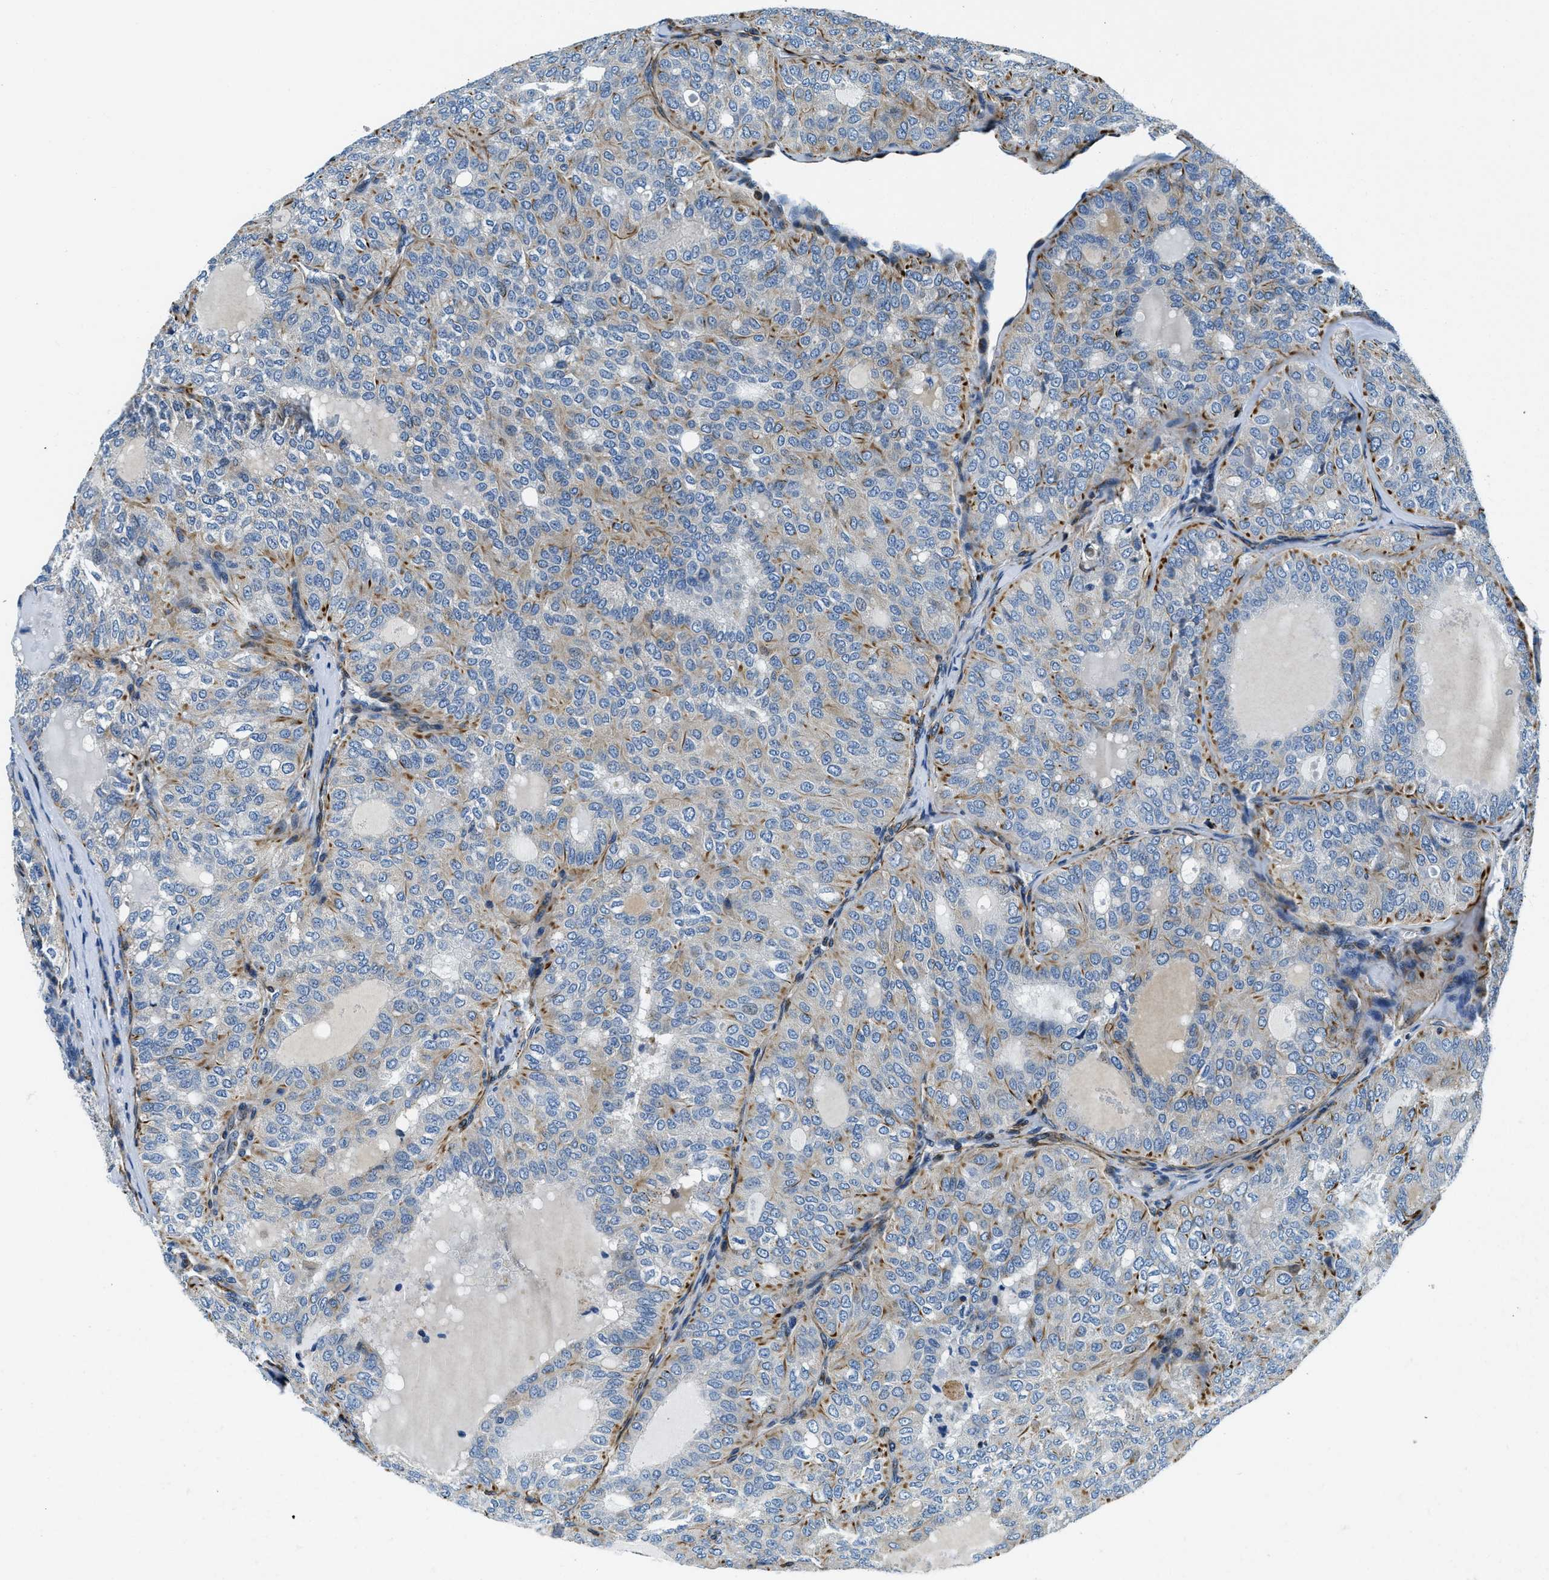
{"staining": {"intensity": "negative", "quantity": "none", "location": "none"}, "tissue": "thyroid cancer", "cell_type": "Tumor cells", "image_type": "cancer", "snomed": [{"axis": "morphology", "description": "Follicular adenoma carcinoma, NOS"}, {"axis": "topography", "description": "Thyroid gland"}], "caption": "Immunohistochemistry image of neoplastic tissue: human thyroid cancer (follicular adenoma carcinoma) stained with DAB (3,3'-diaminobenzidine) shows no significant protein staining in tumor cells.", "gene": "GNS", "patient": {"sex": "male", "age": 75}}